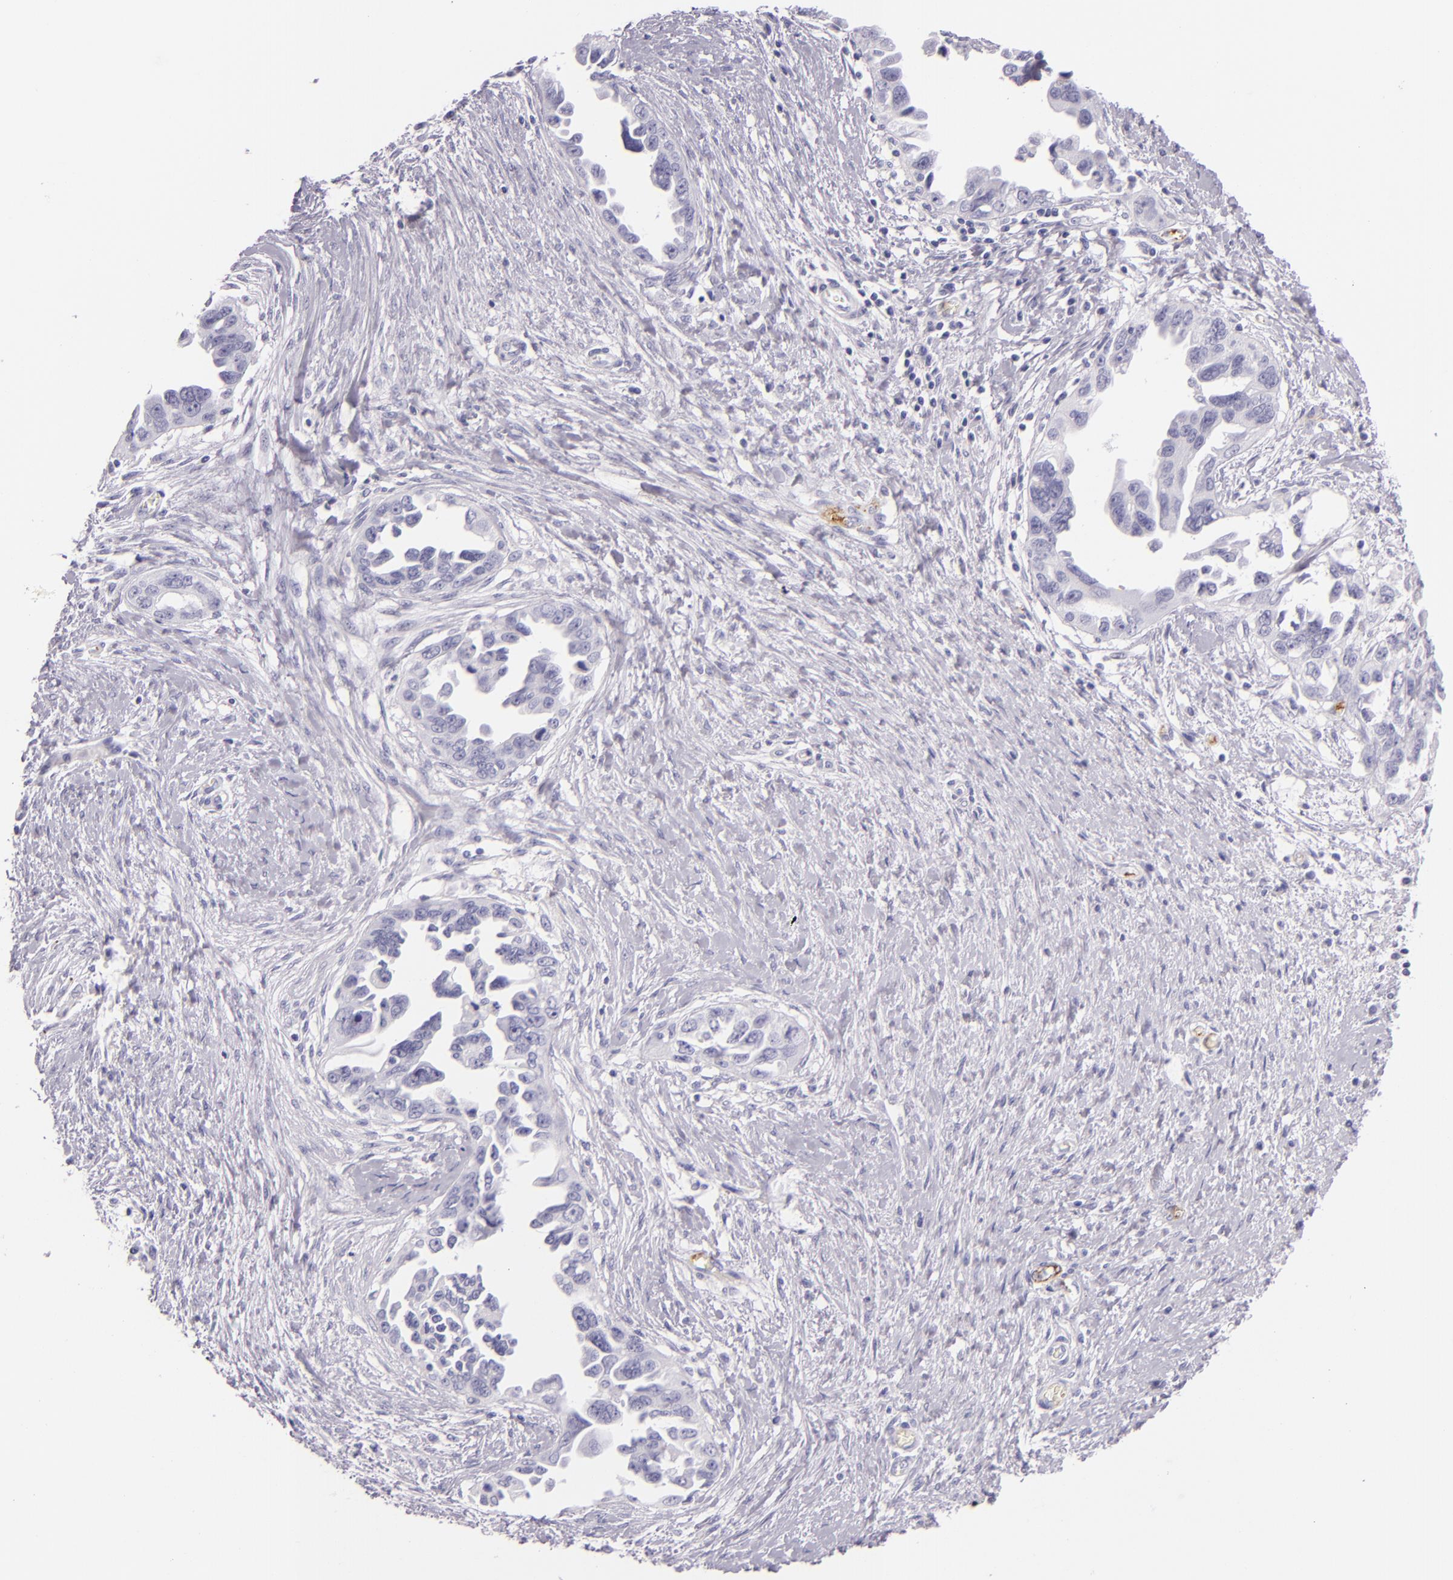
{"staining": {"intensity": "negative", "quantity": "none", "location": "none"}, "tissue": "ovarian cancer", "cell_type": "Tumor cells", "image_type": "cancer", "snomed": [{"axis": "morphology", "description": "Cystadenocarcinoma, serous, NOS"}, {"axis": "topography", "description": "Ovary"}], "caption": "Photomicrograph shows no protein staining in tumor cells of ovarian cancer (serous cystadenocarcinoma) tissue.", "gene": "SELP", "patient": {"sex": "female", "age": 63}}